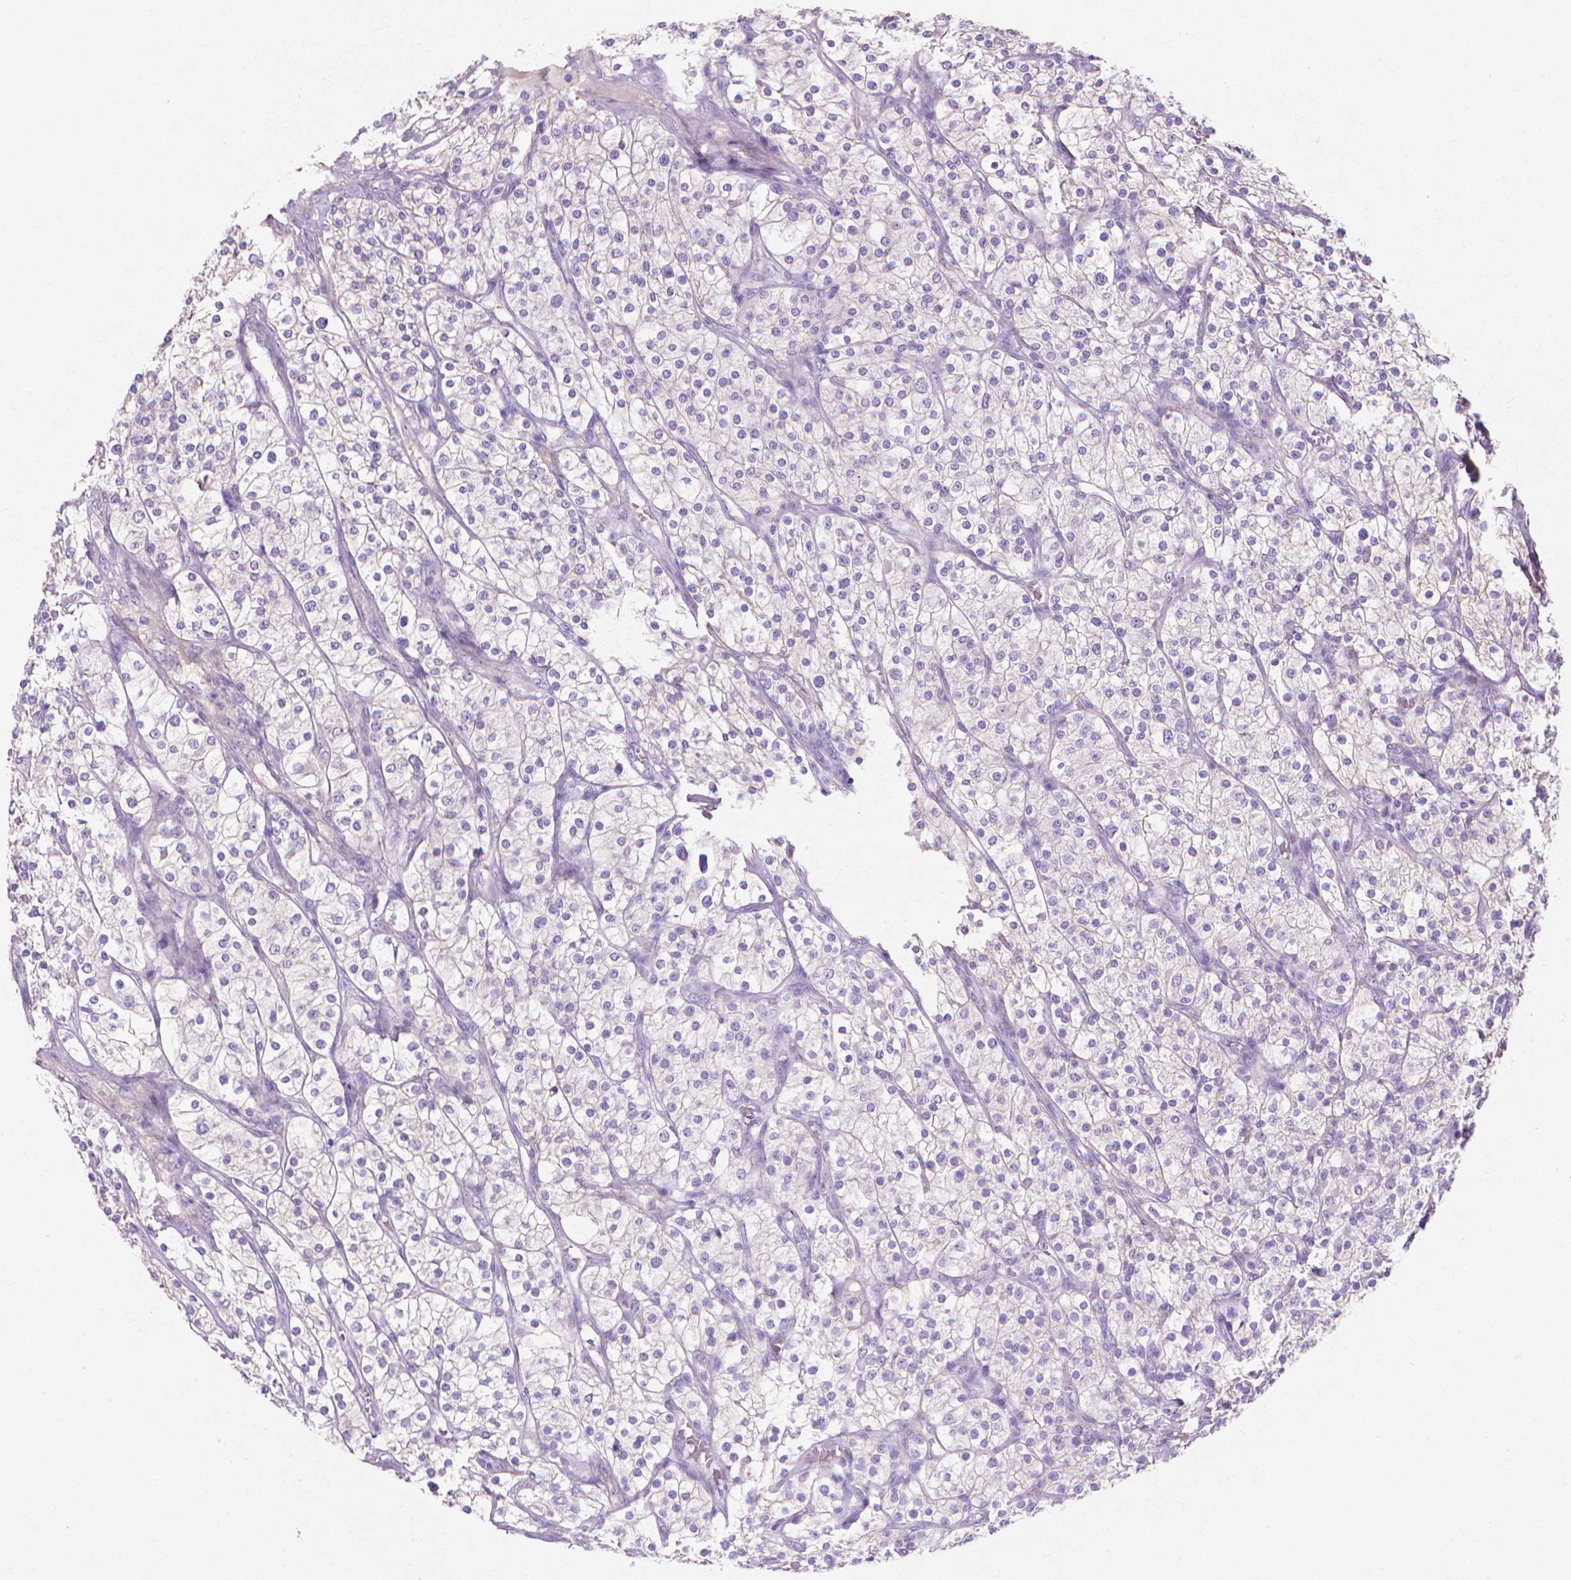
{"staining": {"intensity": "negative", "quantity": "none", "location": "none"}, "tissue": "renal cancer", "cell_type": "Tumor cells", "image_type": "cancer", "snomed": [{"axis": "morphology", "description": "Adenocarcinoma, NOS"}, {"axis": "topography", "description": "Kidney"}], "caption": "This is an IHC photomicrograph of human renal adenocarcinoma. There is no positivity in tumor cells.", "gene": "MBLAC1", "patient": {"sex": "male", "age": 80}}